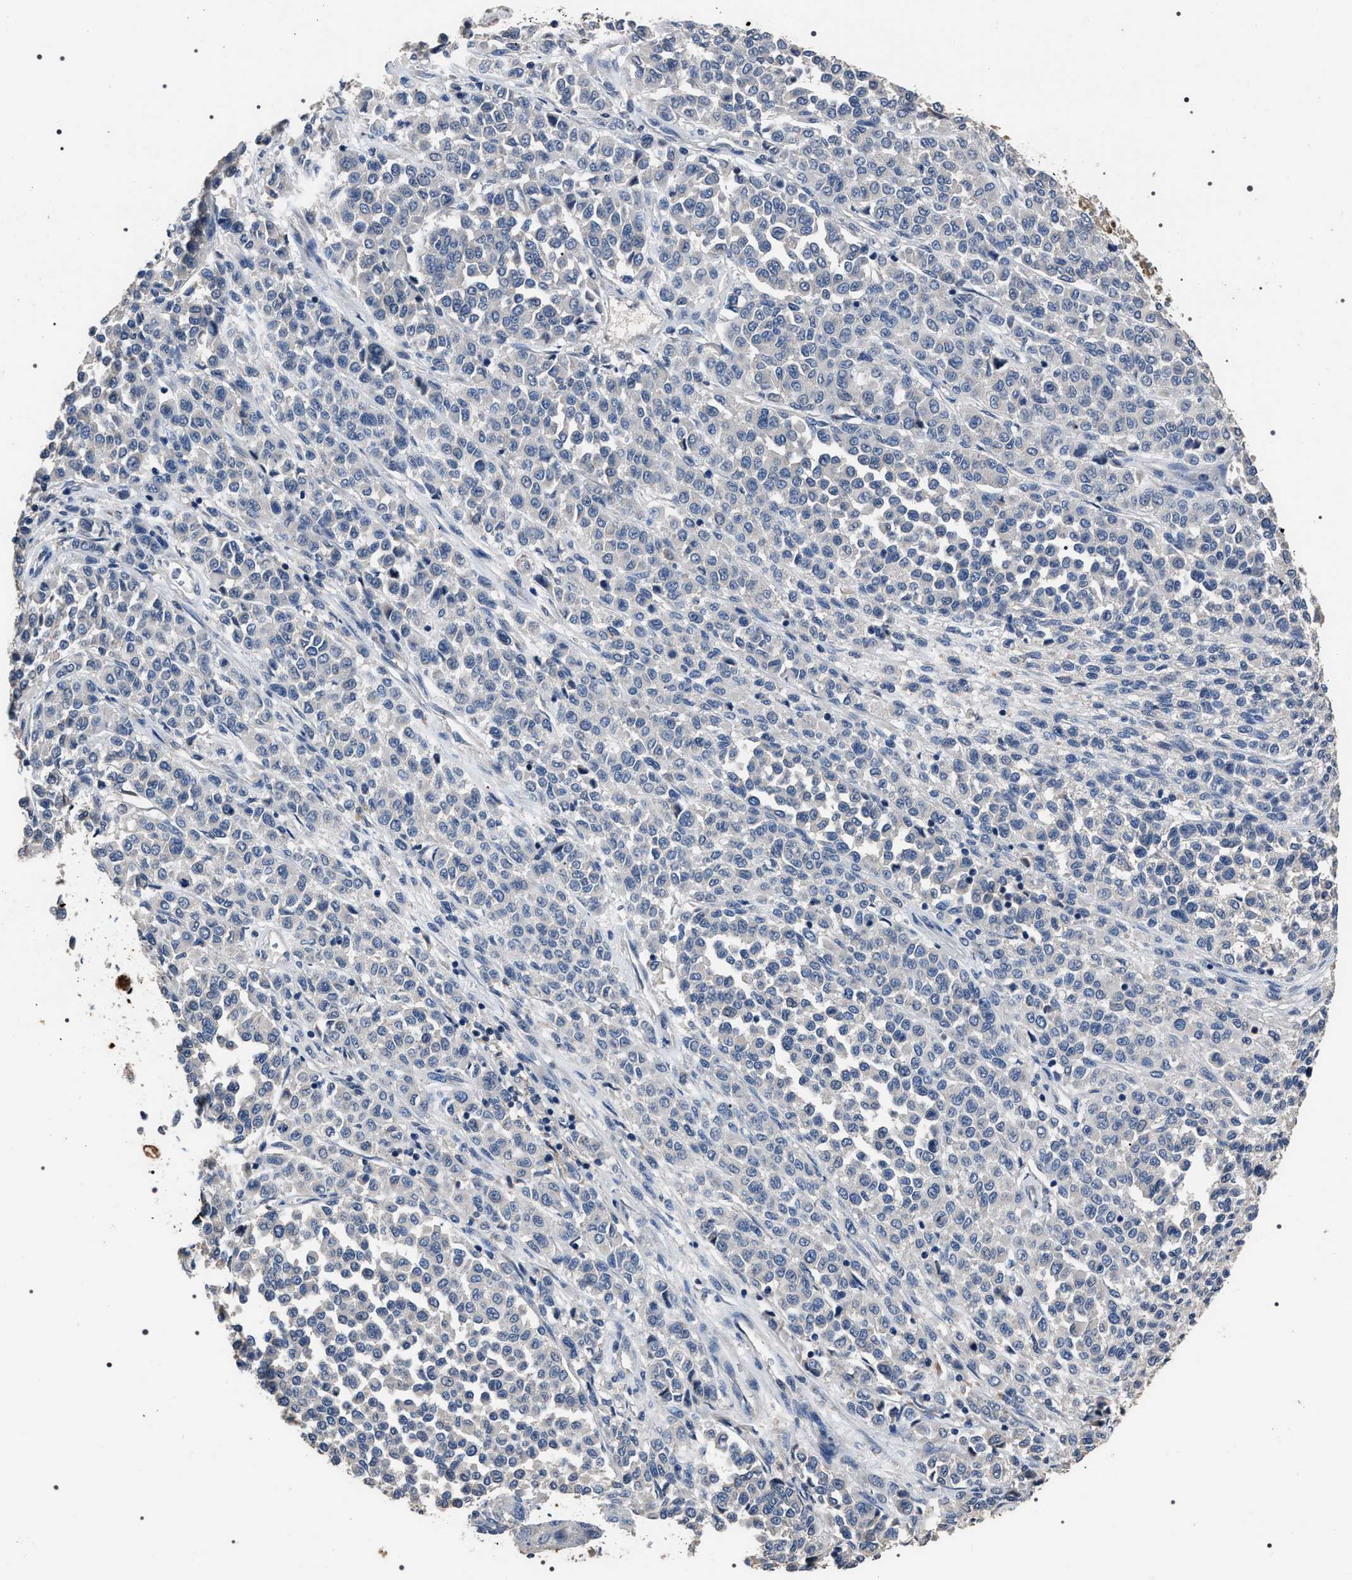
{"staining": {"intensity": "negative", "quantity": "none", "location": "none"}, "tissue": "melanoma", "cell_type": "Tumor cells", "image_type": "cancer", "snomed": [{"axis": "morphology", "description": "Malignant melanoma, Metastatic site"}, {"axis": "topography", "description": "Pancreas"}], "caption": "Immunohistochemical staining of melanoma demonstrates no significant positivity in tumor cells. (DAB immunohistochemistry, high magnification).", "gene": "TRIM54", "patient": {"sex": "female", "age": 30}}